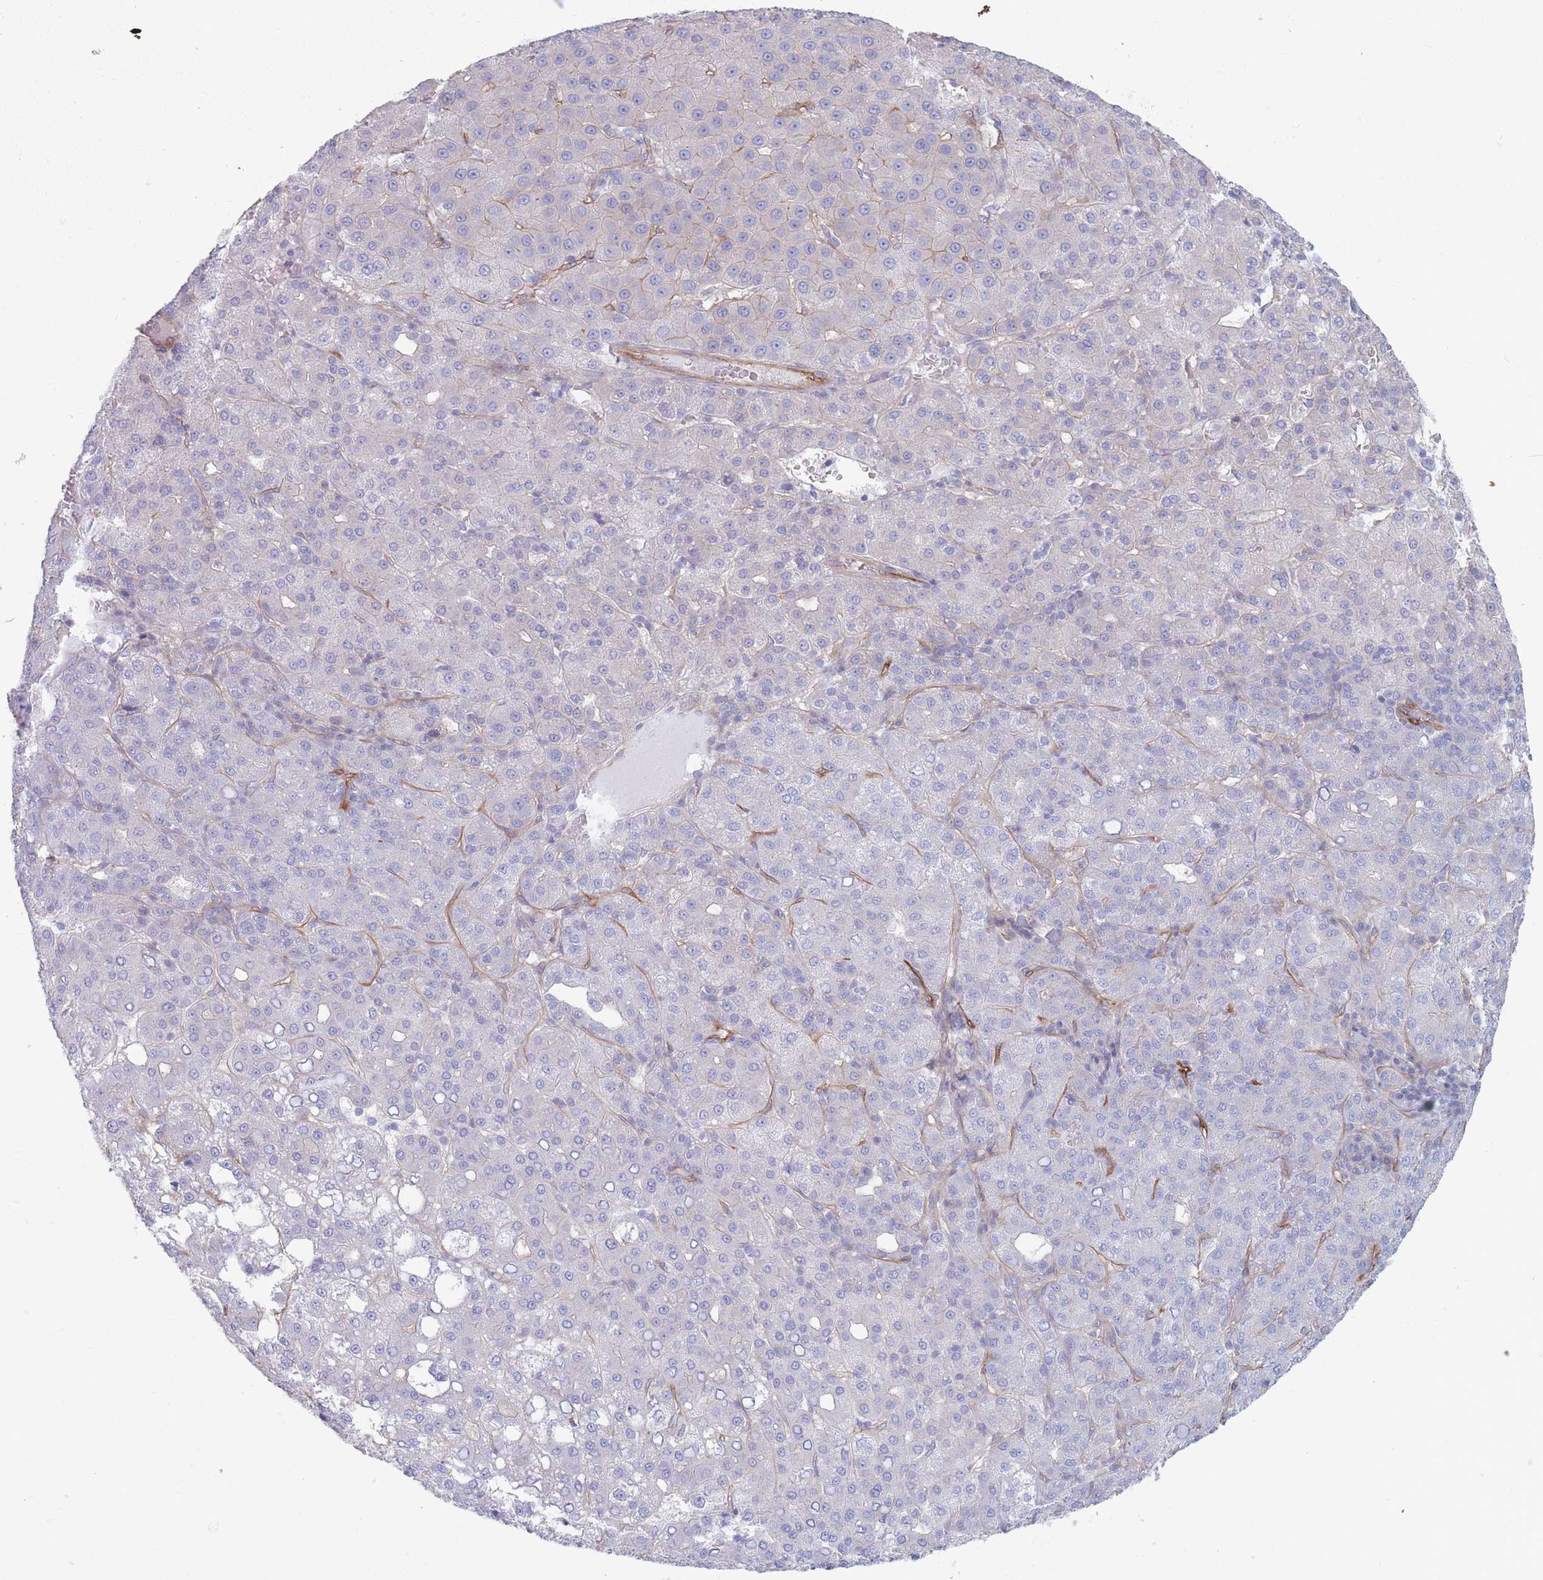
{"staining": {"intensity": "negative", "quantity": "none", "location": "none"}, "tissue": "liver cancer", "cell_type": "Tumor cells", "image_type": "cancer", "snomed": [{"axis": "morphology", "description": "Carcinoma, Hepatocellular, NOS"}, {"axis": "topography", "description": "Liver"}], "caption": "This is an immunohistochemistry photomicrograph of human hepatocellular carcinoma (liver). There is no expression in tumor cells.", "gene": "PLPP1", "patient": {"sex": "male", "age": 65}}